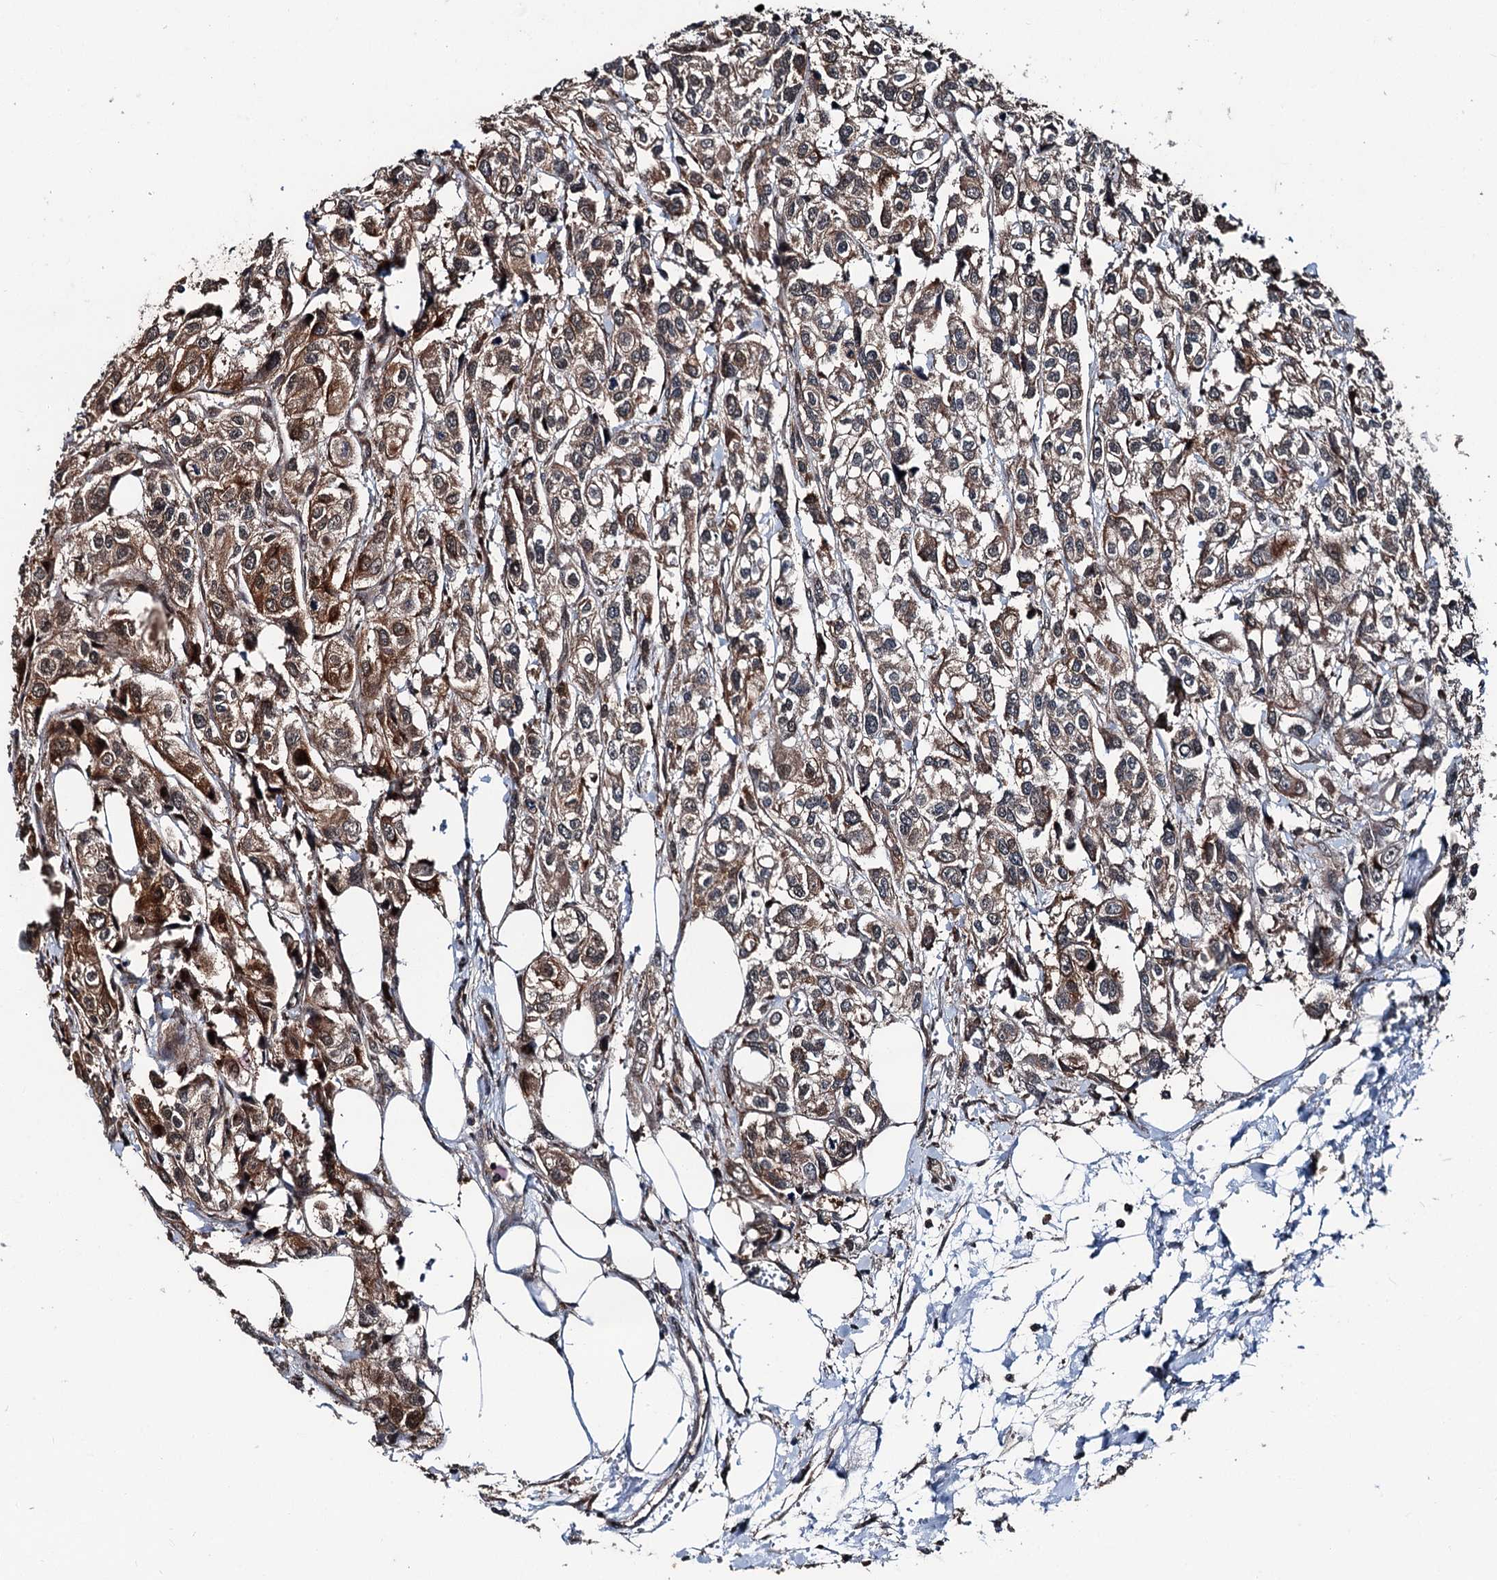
{"staining": {"intensity": "moderate", "quantity": "25%-75%", "location": "cytoplasmic/membranous"}, "tissue": "urothelial cancer", "cell_type": "Tumor cells", "image_type": "cancer", "snomed": [{"axis": "morphology", "description": "Urothelial carcinoma, High grade"}, {"axis": "topography", "description": "Urinary bladder"}], "caption": "Immunohistochemistry (DAB) staining of human high-grade urothelial carcinoma exhibits moderate cytoplasmic/membranous protein staining in about 25%-75% of tumor cells.", "gene": "PSMD13", "patient": {"sex": "male", "age": 67}}